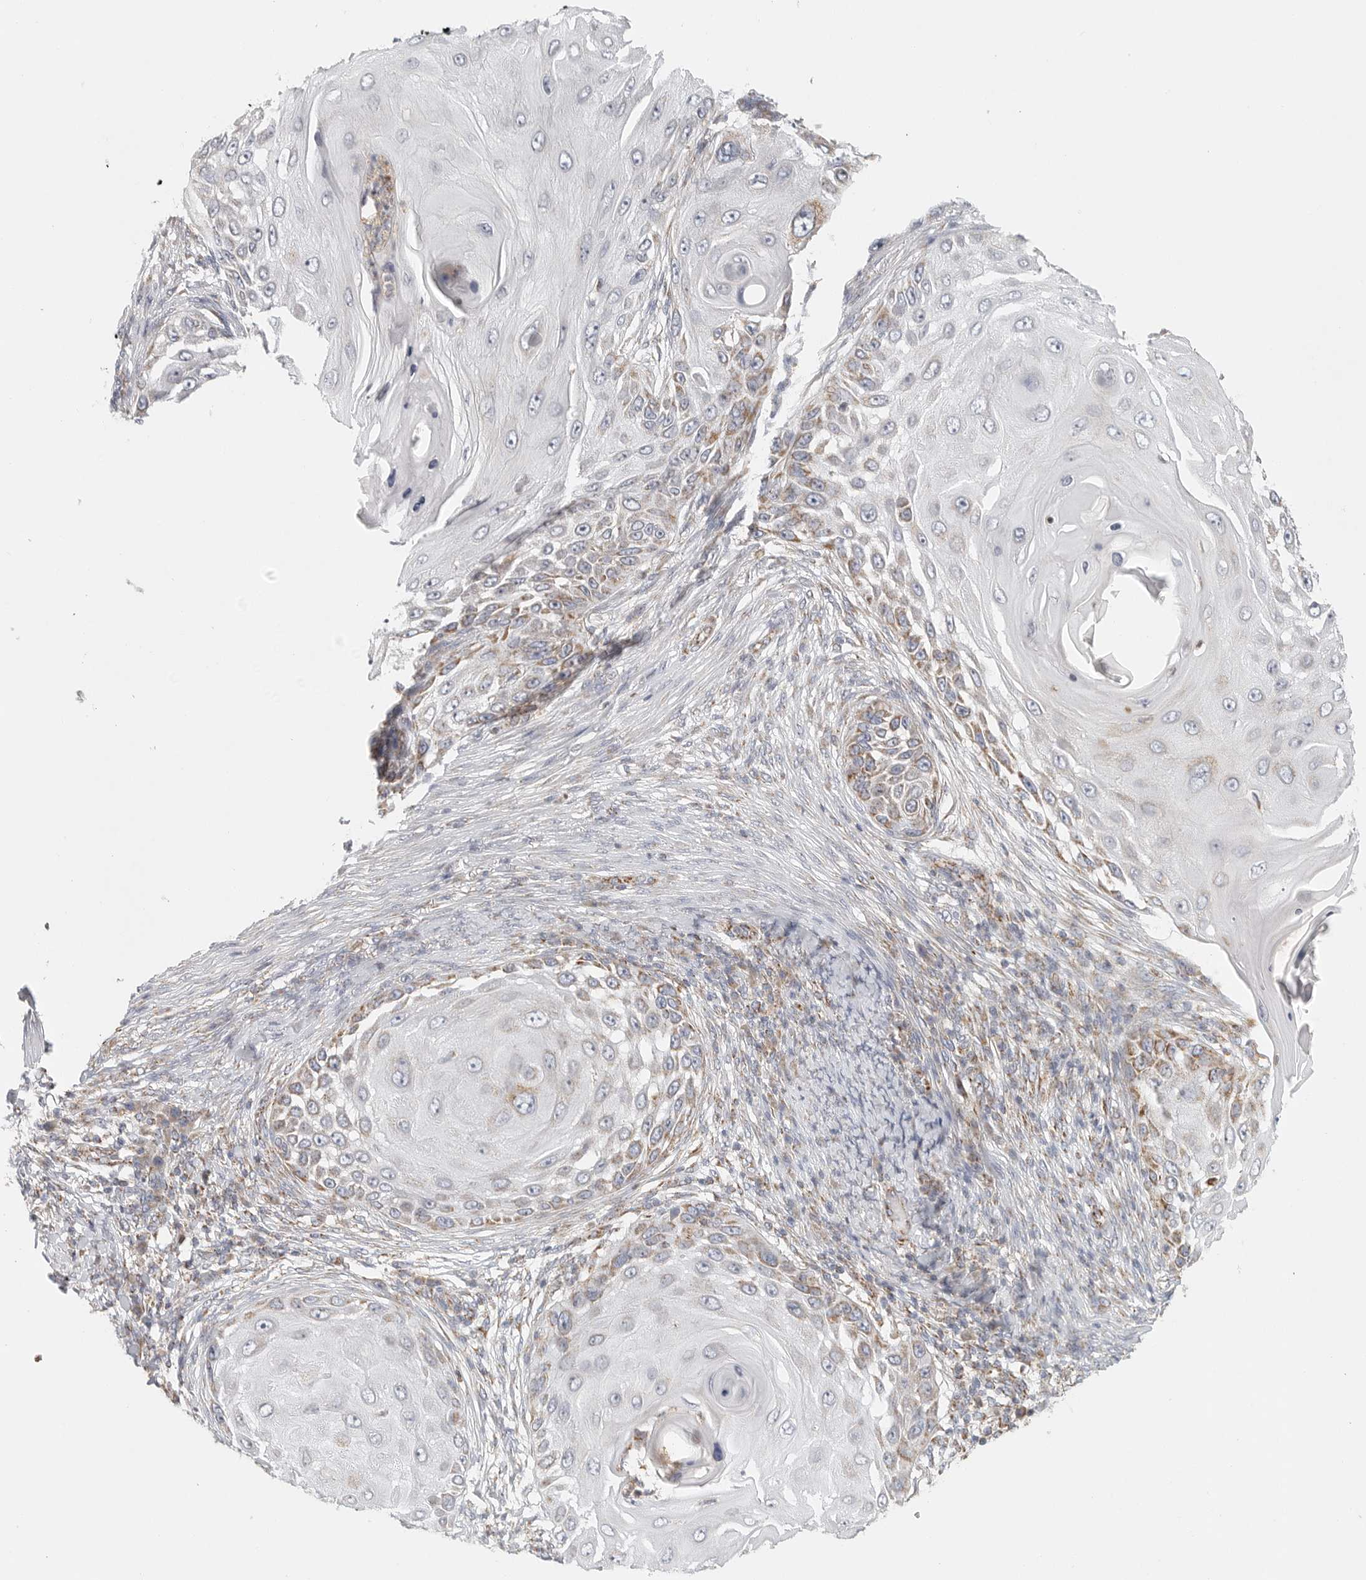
{"staining": {"intensity": "moderate", "quantity": "<25%", "location": "cytoplasmic/membranous"}, "tissue": "skin cancer", "cell_type": "Tumor cells", "image_type": "cancer", "snomed": [{"axis": "morphology", "description": "Squamous cell carcinoma, NOS"}, {"axis": "topography", "description": "Skin"}], "caption": "Skin cancer (squamous cell carcinoma) tissue displays moderate cytoplasmic/membranous positivity in about <25% of tumor cells (DAB IHC, brown staining for protein, blue staining for nuclei).", "gene": "SLC25A26", "patient": {"sex": "female", "age": 44}}